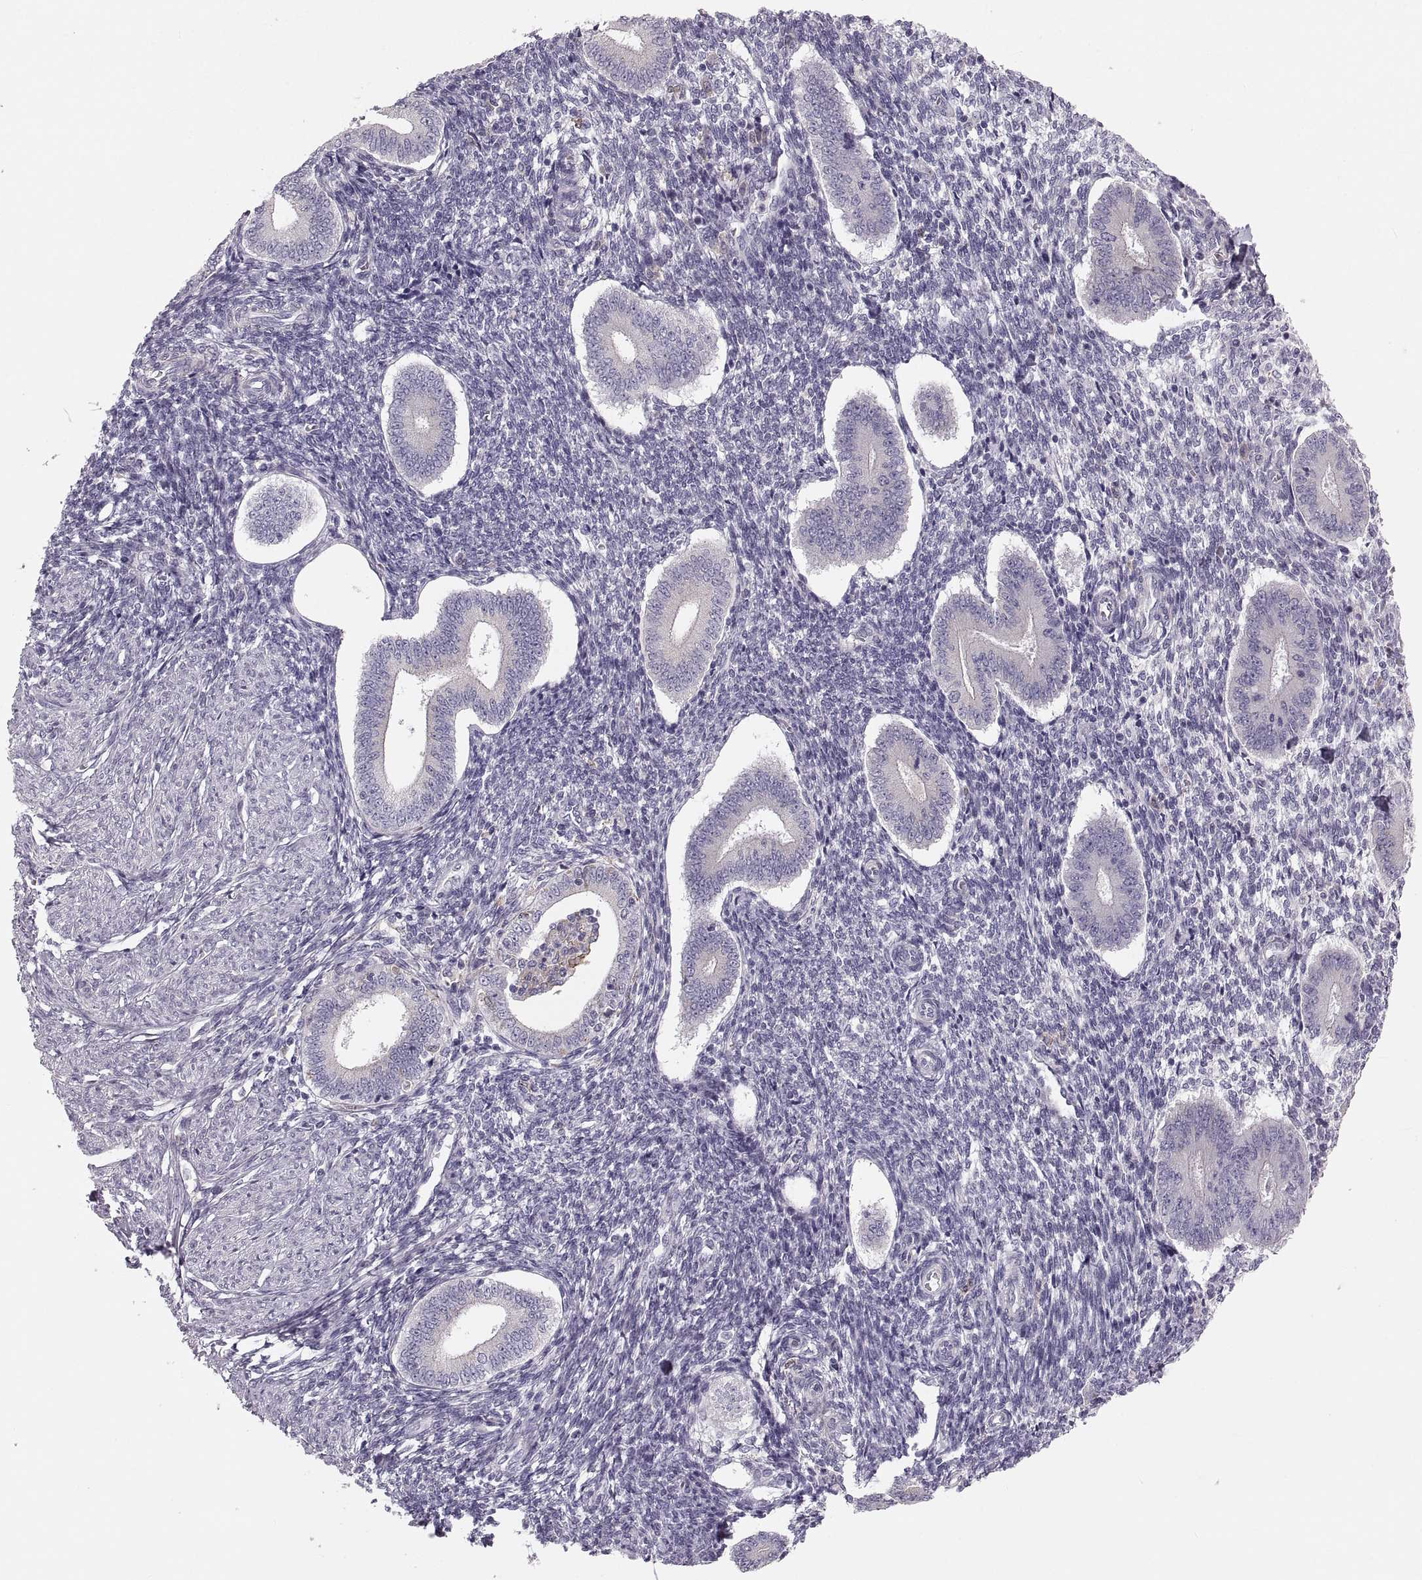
{"staining": {"intensity": "negative", "quantity": "none", "location": "none"}, "tissue": "endometrium", "cell_type": "Cells in endometrial stroma", "image_type": "normal", "snomed": [{"axis": "morphology", "description": "Normal tissue, NOS"}, {"axis": "topography", "description": "Endometrium"}], "caption": "This is an immunohistochemistry (IHC) micrograph of unremarkable human endometrium. There is no expression in cells in endometrial stroma.", "gene": "RUNDC3A", "patient": {"sex": "female", "age": 40}}